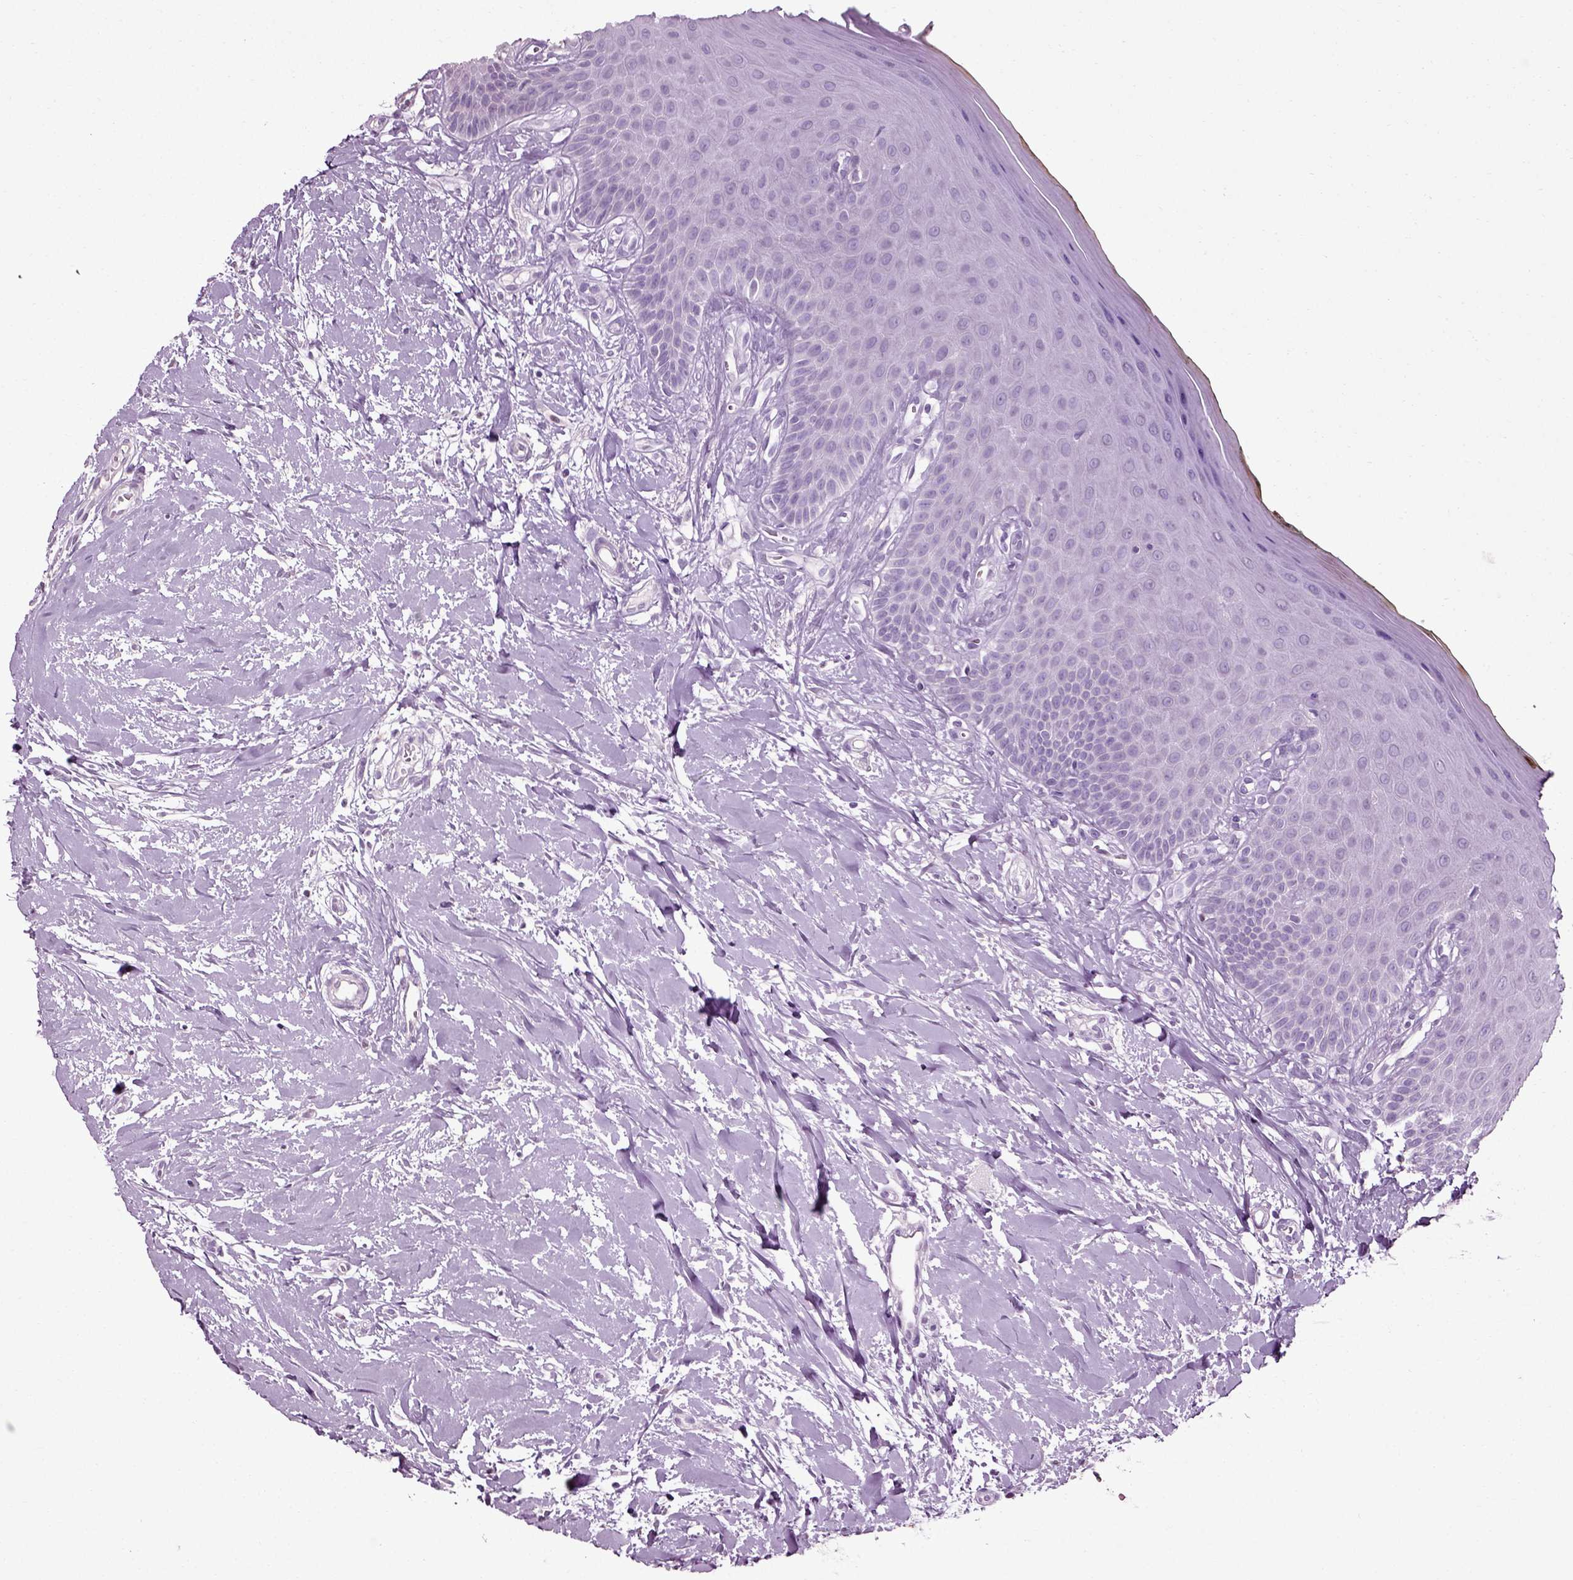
{"staining": {"intensity": "negative", "quantity": "none", "location": "none"}, "tissue": "oral mucosa", "cell_type": "Squamous epithelial cells", "image_type": "normal", "snomed": [{"axis": "morphology", "description": "Normal tissue, NOS"}, {"axis": "topography", "description": "Oral tissue"}], "caption": "This is an immunohistochemistry histopathology image of normal human oral mucosa. There is no positivity in squamous epithelial cells.", "gene": "SLC26A8", "patient": {"sex": "female", "age": 43}}